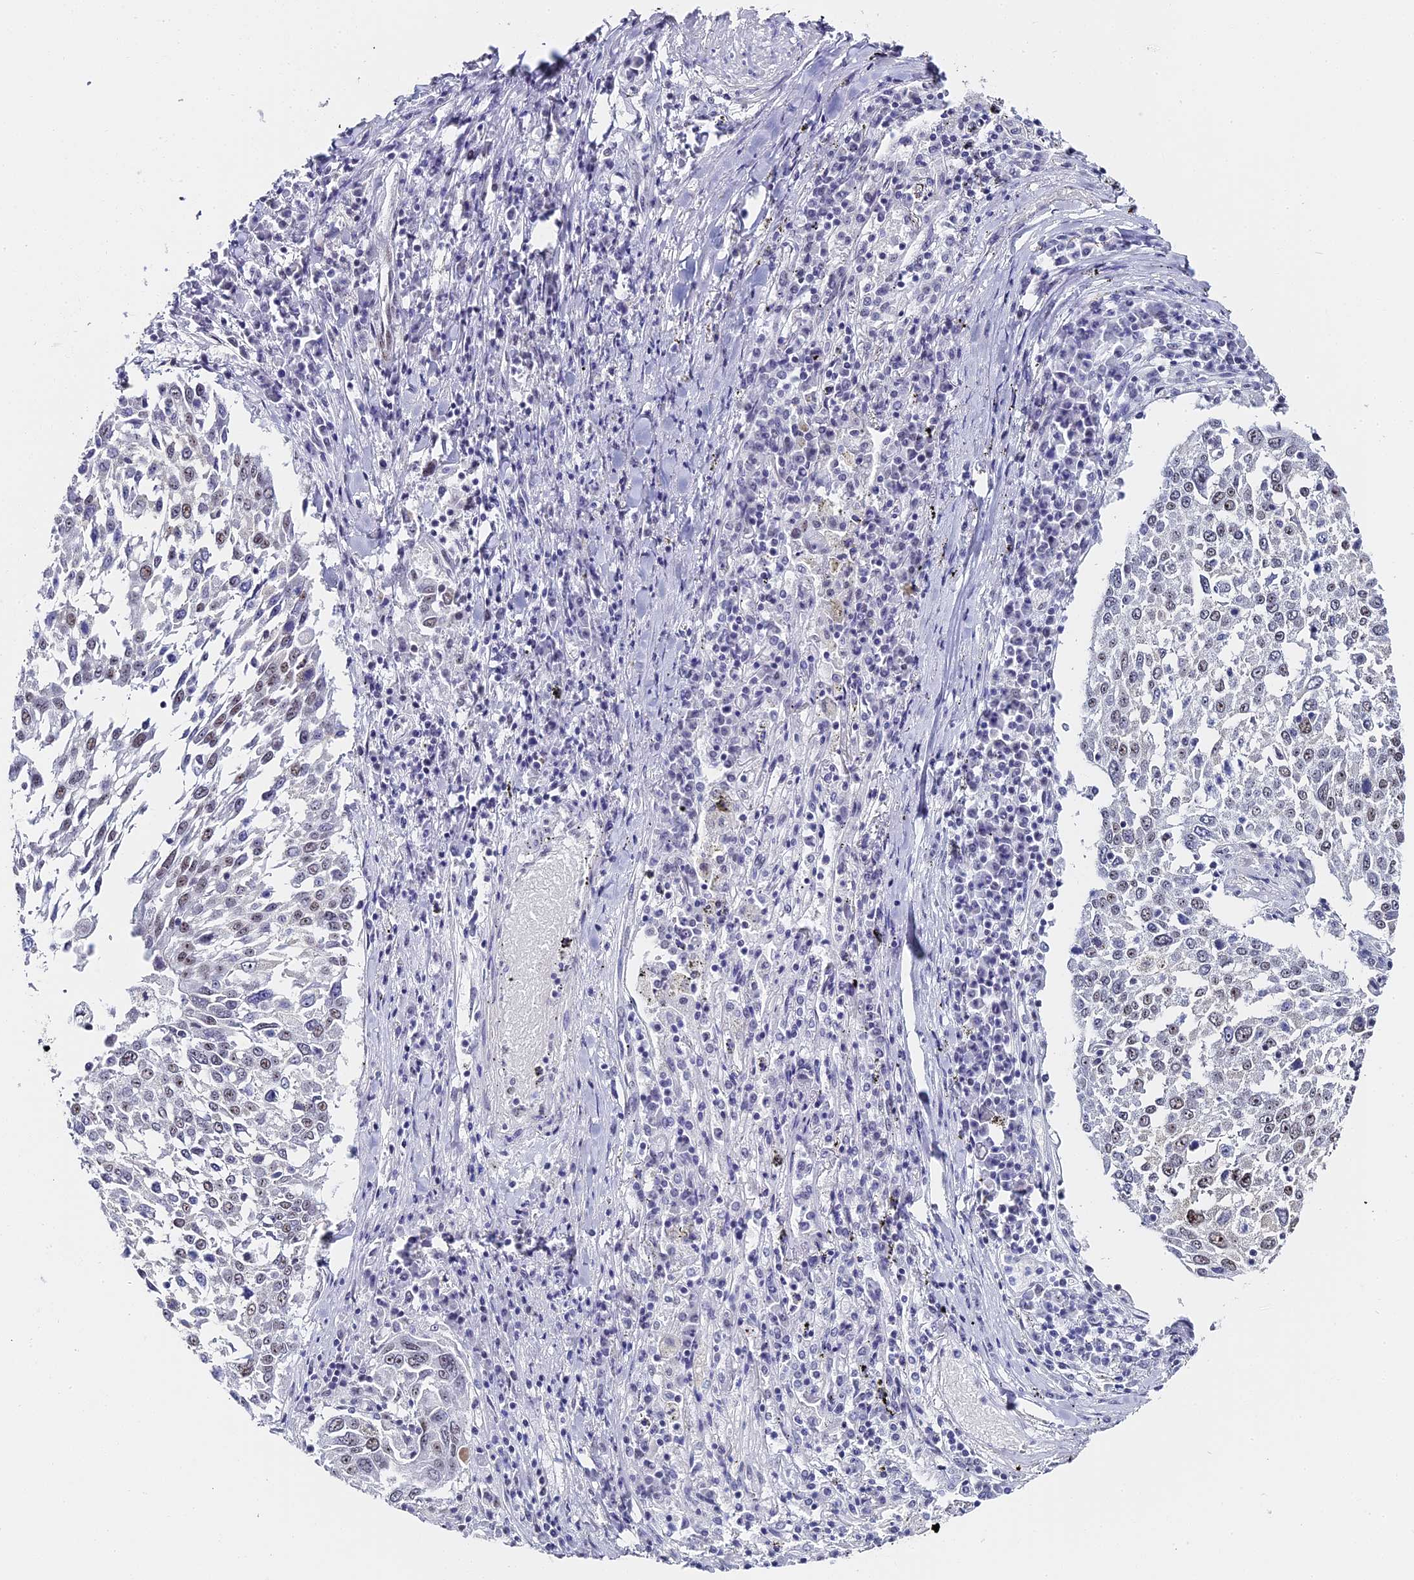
{"staining": {"intensity": "weak", "quantity": "25%-75%", "location": "nuclear"}, "tissue": "lung cancer", "cell_type": "Tumor cells", "image_type": "cancer", "snomed": [{"axis": "morphology", "description": "Squamous cell carcinoma, NOS"}, {"axis": "topography", "description": "Lung"}], "caption": "Immunohistochemical staining of lung cancer (squamous cell carcinoma) reveals weak nuclear protein expression in approximately 25%-75% of tumor cells.", "gene": "CD2BP2", "patient": {"sex": "male", "age": 65}}